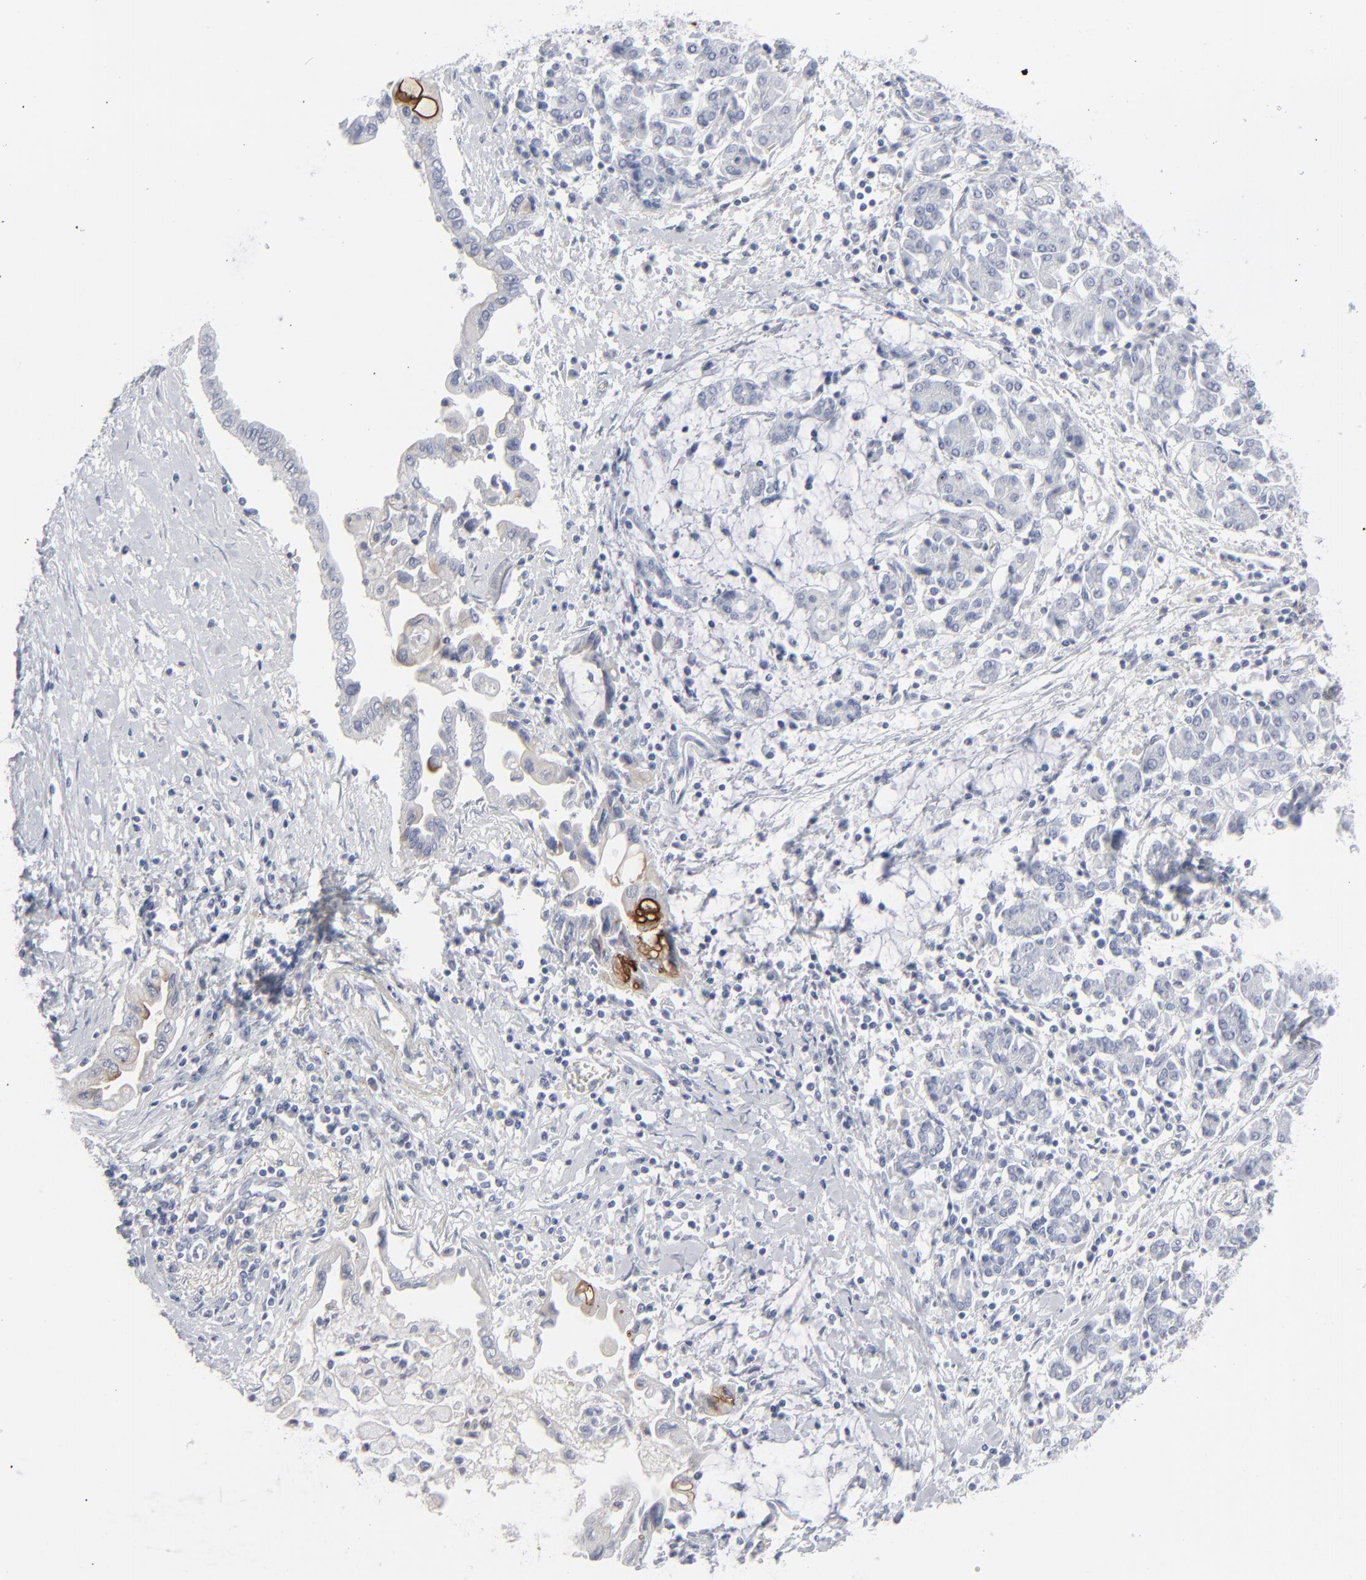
{"staining": {"intensity": "strong", "quantity": "<25%", "location": "cytoplasmic/membranous"}, "tissue": "pancreatic cancer", "cell_type": "Tumor cells", "image_type": "cancer", "snomed": [{"axis": "morphology", "description": "Adenocarcinoma, NOS"}, {"axis": "topography", "description": "Pancreas"}], "caption": "Immunohistochemical staining of human pancreatic cancer (adenocarcinoma) reveals medium levels of strong cytoplasmic/membranous staining in about <25% of tumor cells. The staining is performed using DAB (3,3'-diaminobenzidine) brown chromogen to label protein expression. The nuclei are counter-stained blue using hematoxylin.", "gene": "MSLN", "patient": {"sex": "female", "age": 57}}